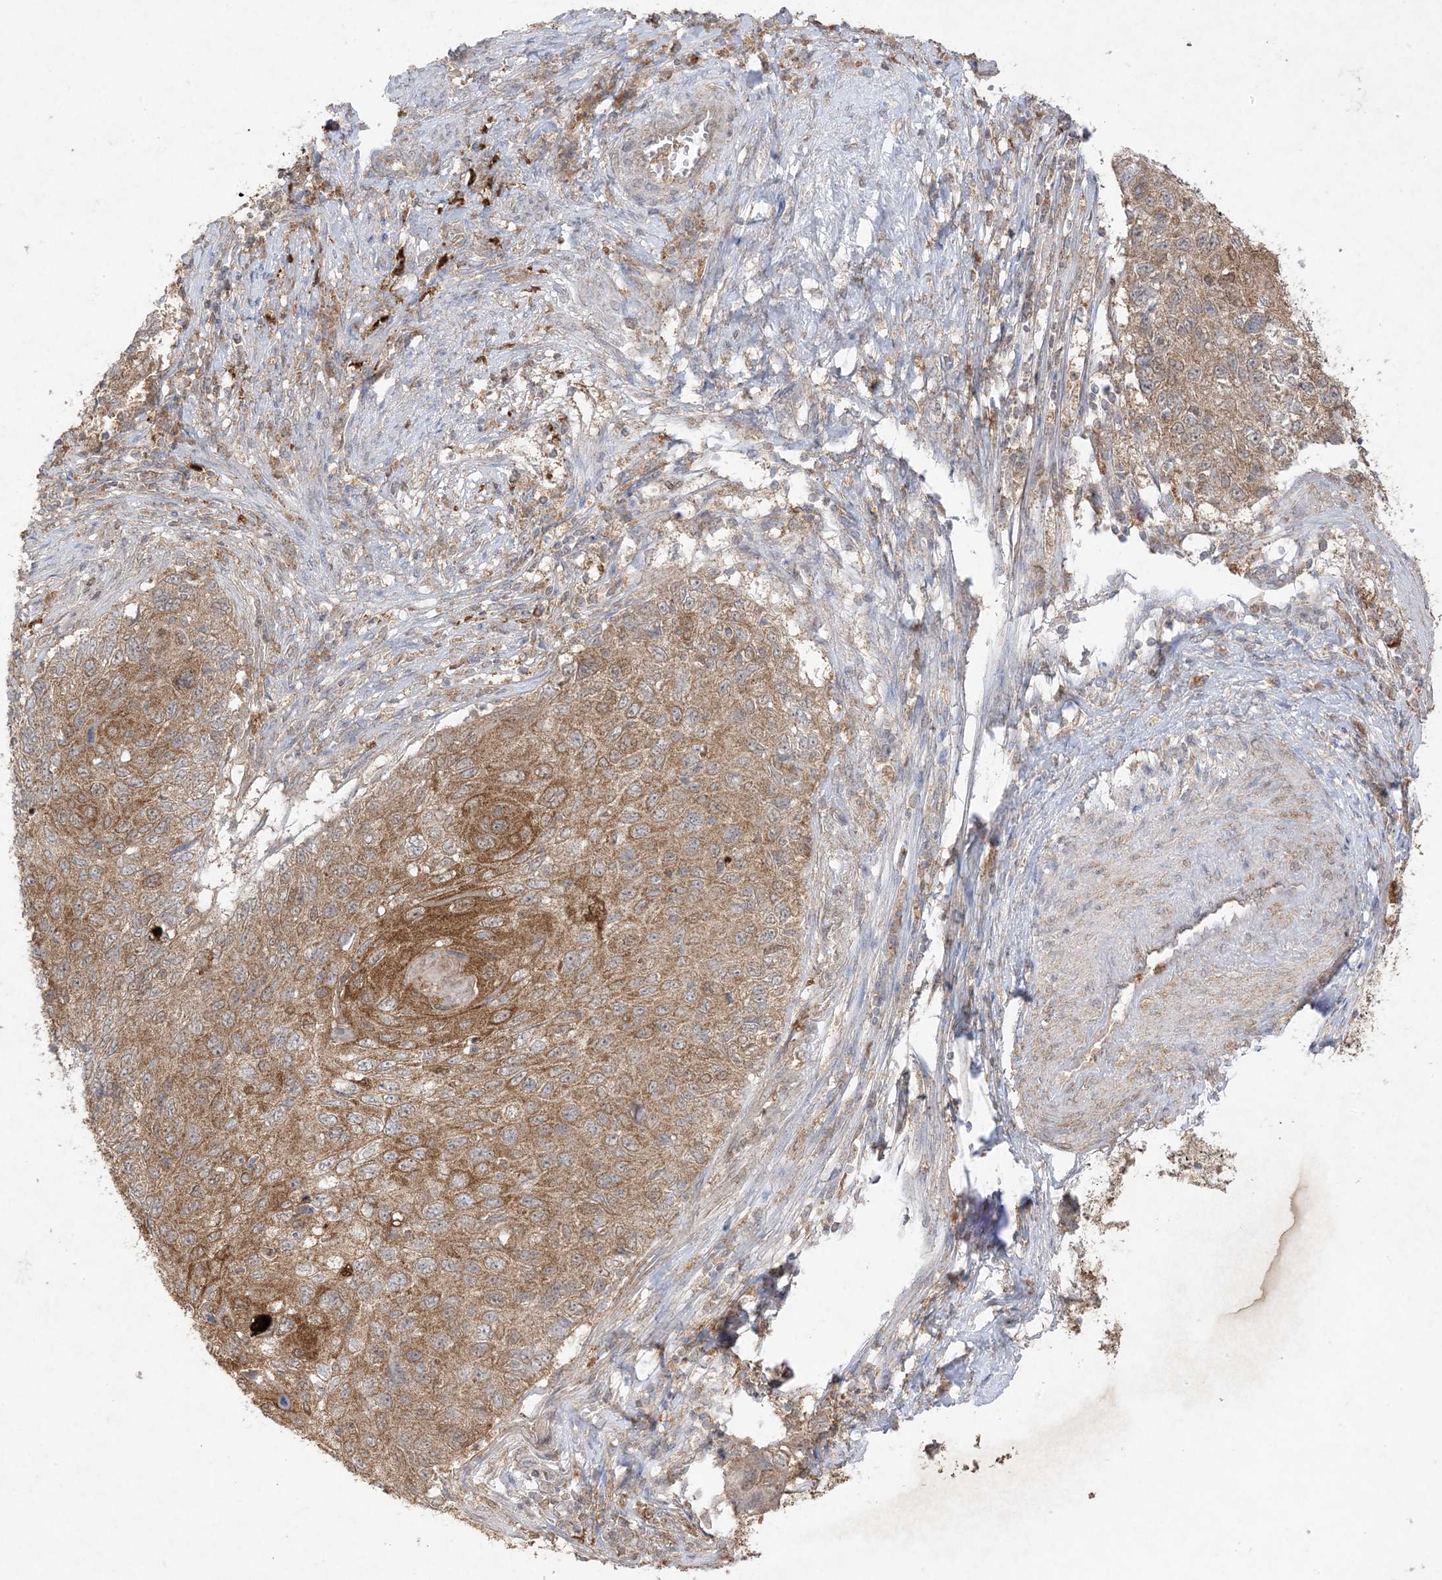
{"staining": {"intensity": "moderate", "quantity": ">75%", "location": "cytoplasmic/membranous"}, "tissue": "cervical cancer", "cell_type": "Tumor cells", "image_type": "cancer", "snomed": [{"axis": "morphology", "description": "Squamous cell carcinoma, NOS"}, {"axis": "topography", "description": "Cervix"}], "caption": "Human cervical squamous cell carcinoma stained with a brown dye reveals moderate cytoplasmic/membranous positive staining in approximately >75% of tumor cells.", "gene": "UBE2C", "patient": {"sex": "female", "age": 70}}